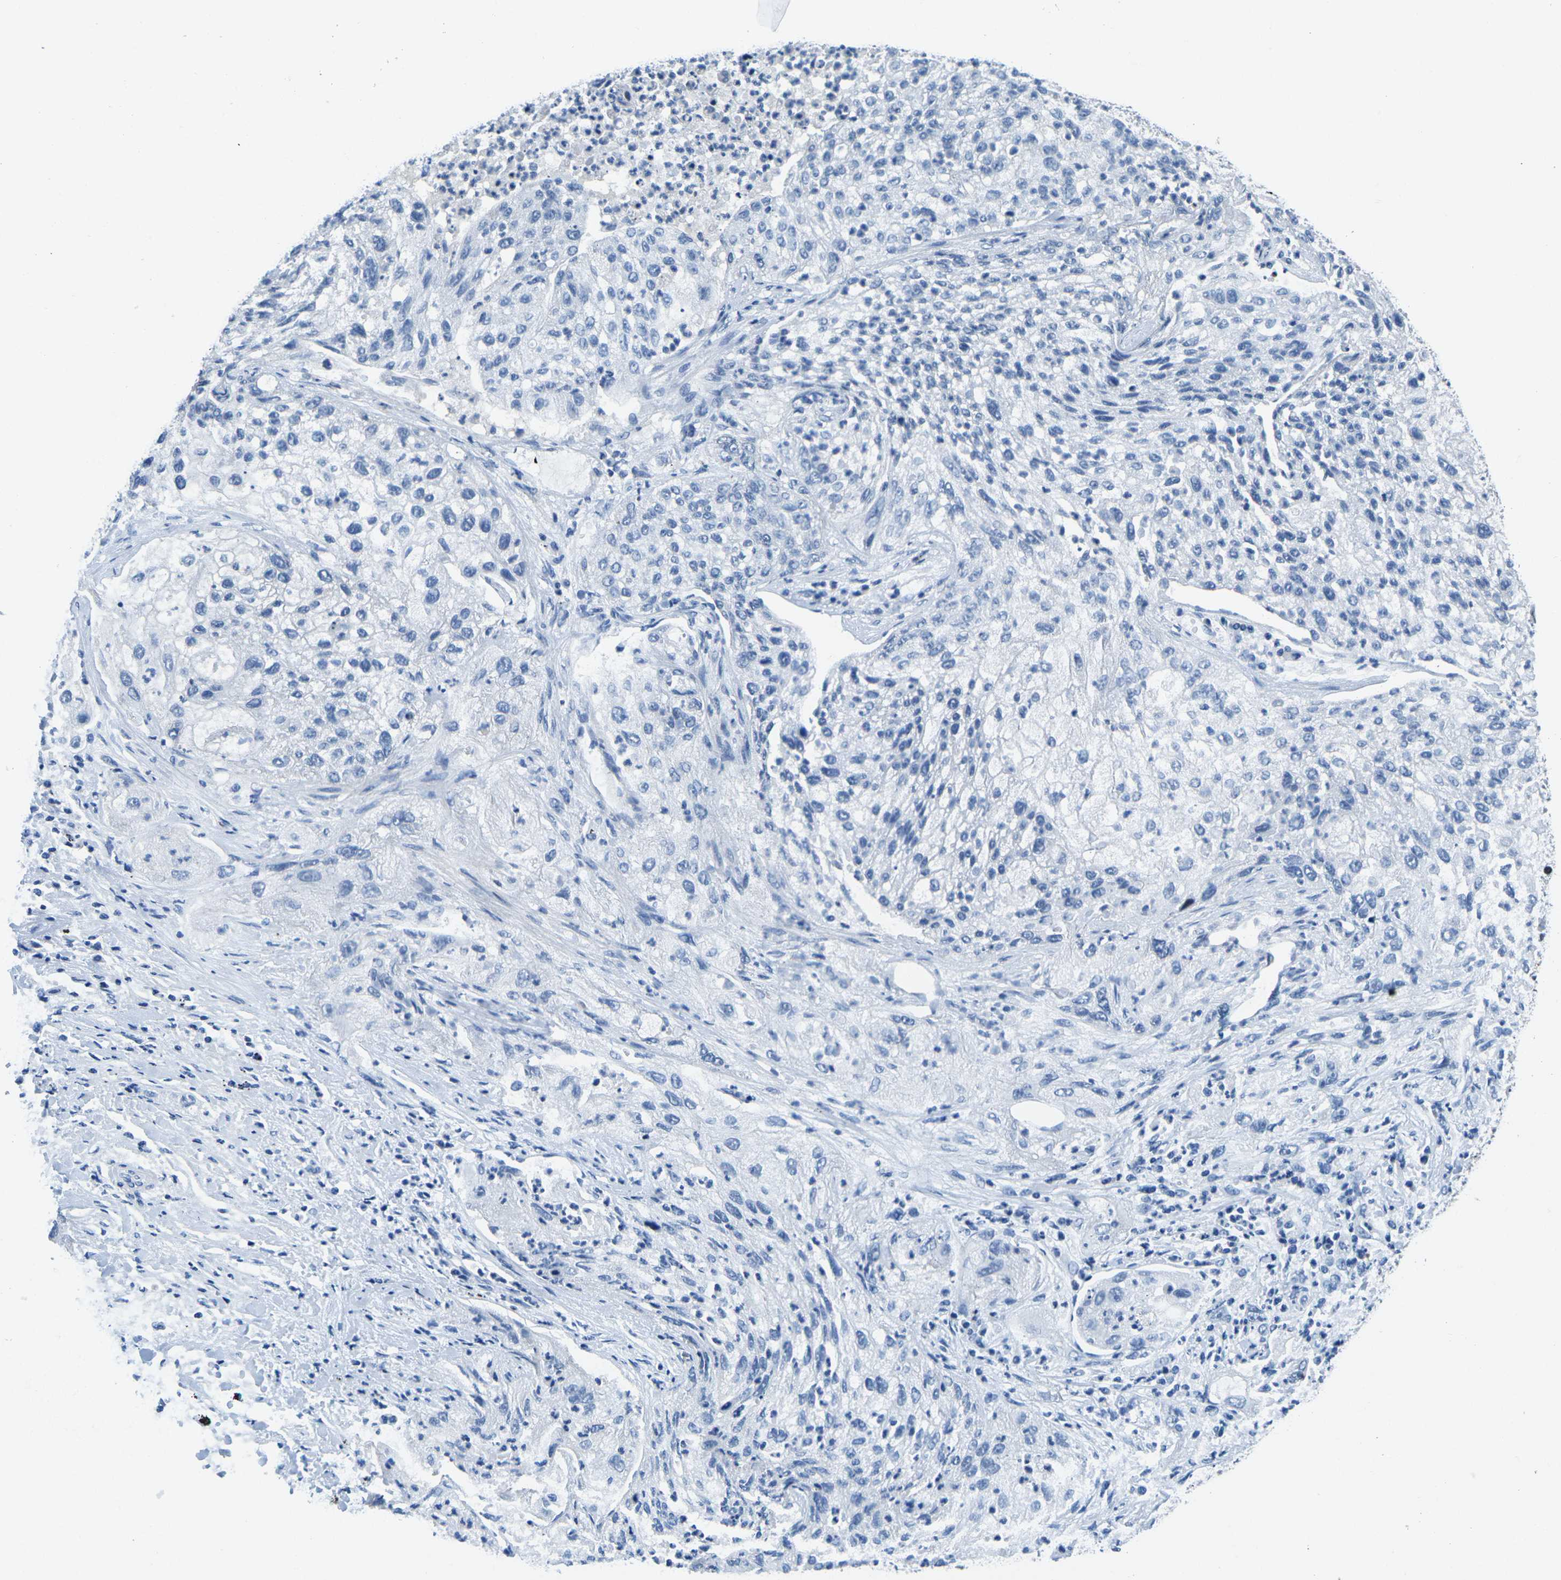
{"staining": {"intensity": "moderate", "quantity": "<25%", "location": "nuclear"}, "tissue": "lung cancer", "cell_type": "Tumor cells", "image_type": "cancer", "snomed": [{"axis": "morphology", "description": "Inflammation, NOS"}, {"axis": "morphology", "description": "Squamous cell carcinoma, NOS"}, {"axis": "topography", "description": "Lymph node"}, {"axis": "topography", "description": "Soft tissue"}, {"axis": "topography", "description": "Lung"}], "caption": "Protein staining demonstrates moderate nuclear positivity in approximately <25% of tumor cells in lung cancer.", "gene": "PRPF8", "patient": {"sex": "male", "age": 66}}